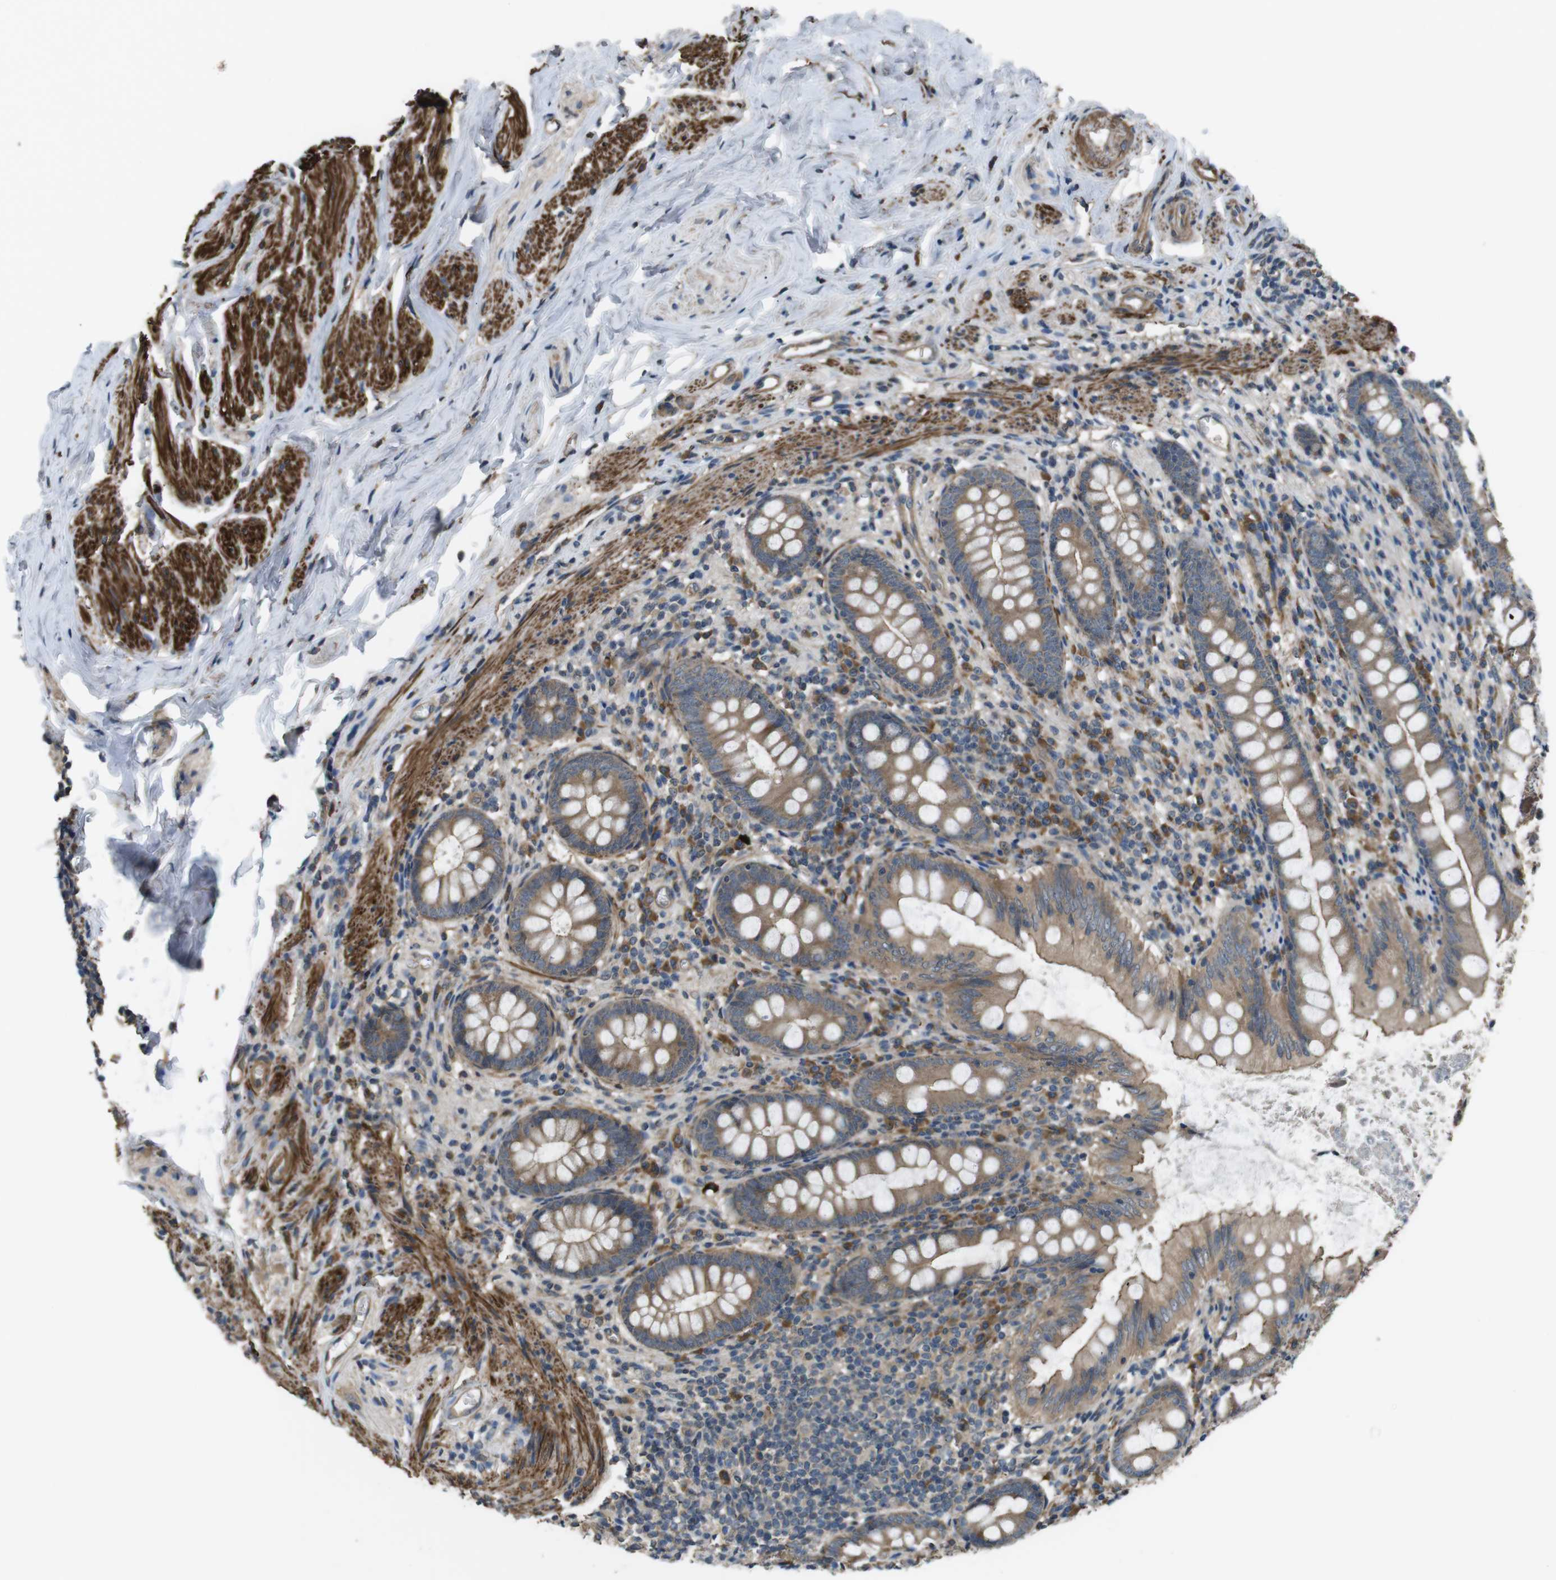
{"staining": {"intensity": "moderate", "quantity": ">75%", "location": "cytoplasmic/membranous"}, "tissue": "appendix", "cell_type": "Glandular cells", "image_type": "normal", "snomed": [{"axis": "morphology", "description": "Normal tissue, NOS"}, {"axis": "topography", "description": "Appendix"}], "caption": "Appendix stained with immunohistochemistry displays moderate cytoplasmic/membranous staining in about >75% of glandular cells. The protein is stained brown, and the nuclei are stained in blue (DAB (3,3'-diaminobenzidine) IHC with brightfield microscopy, high magnification).", "gene": "FUT2", "patient": {"sex": "female", "age": 77}}